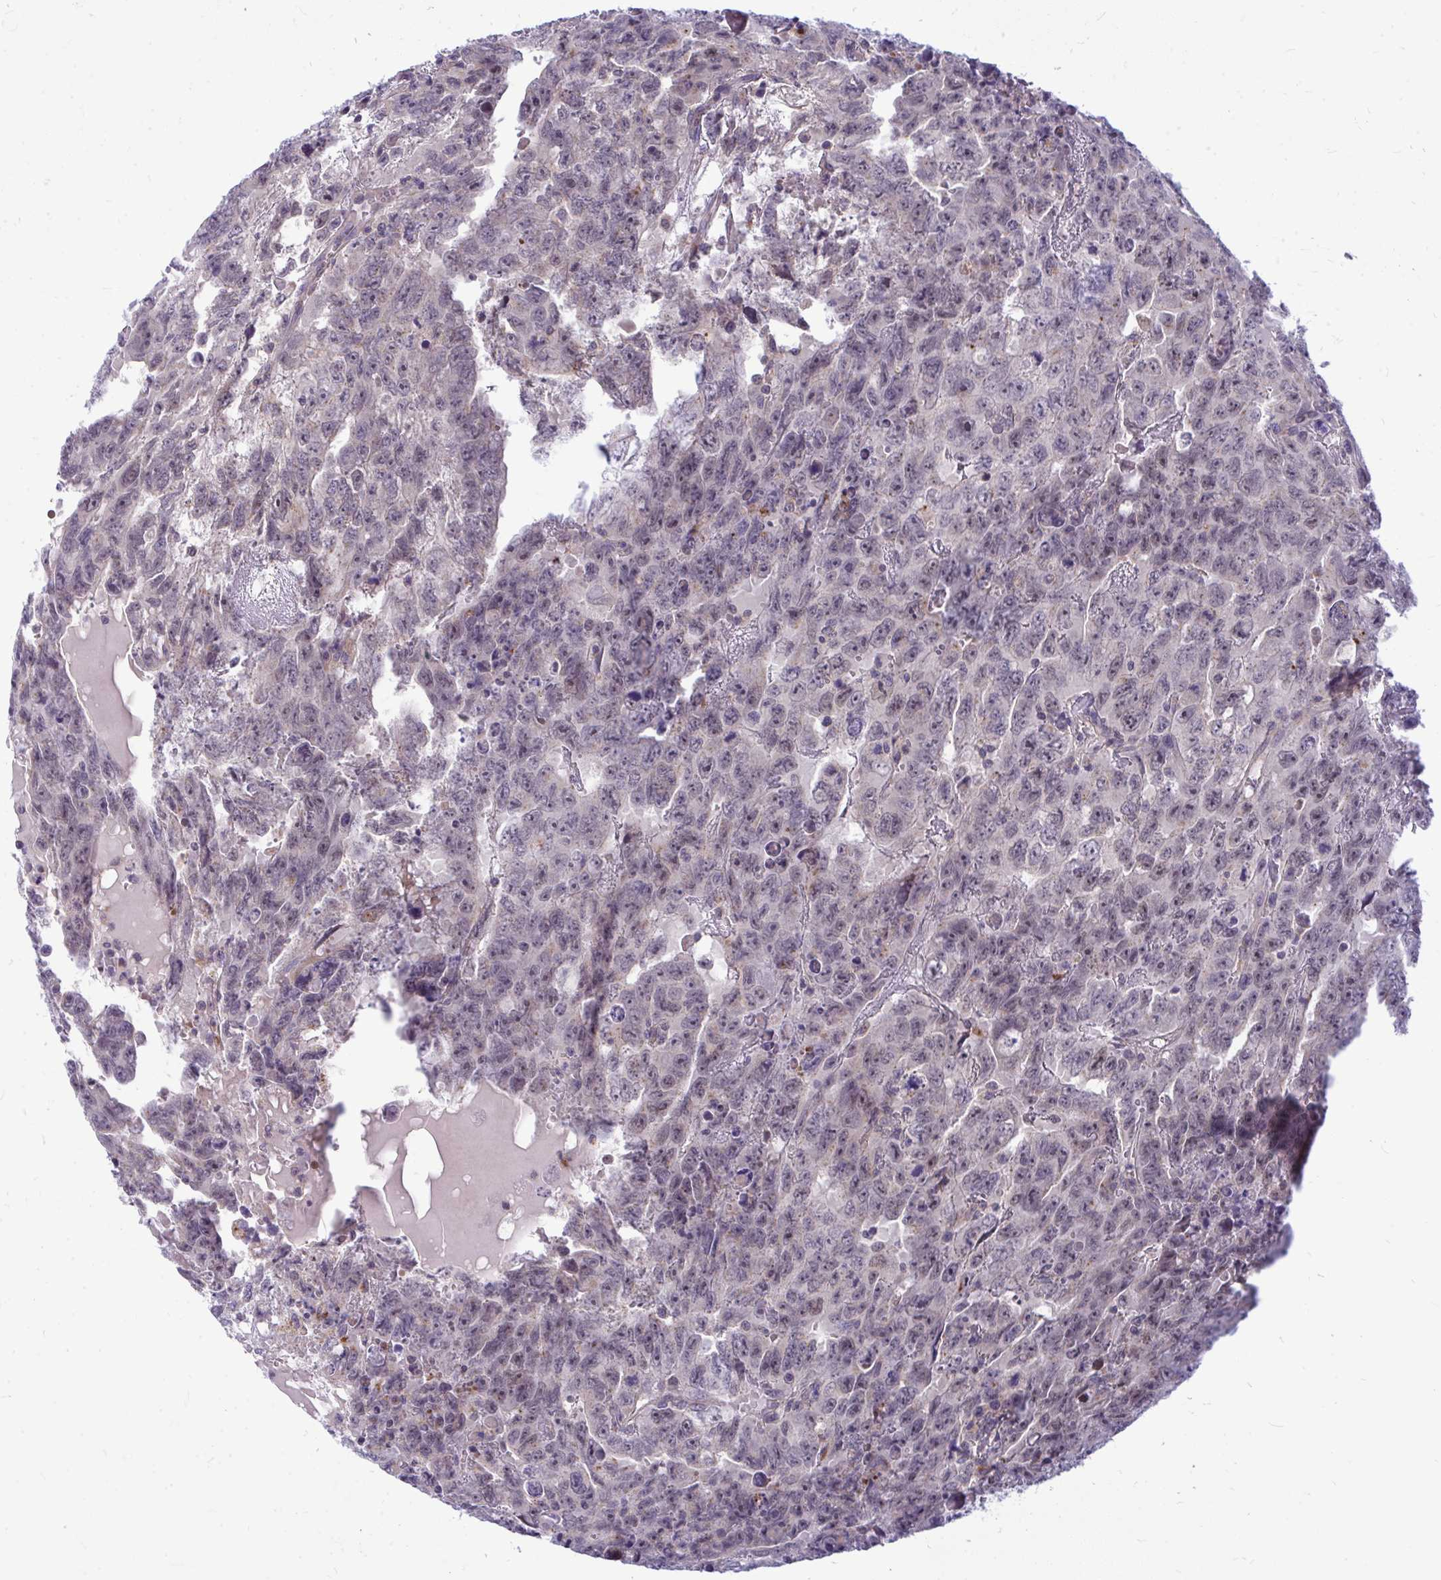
{"staining": {"intensity": "negative", "quantity": "none", "location": "none"}, "tissue": "testis cancer", "cell_type": "Tumor cells", "image_type": "cancer", "snomed": [{"axis": "morphology", "description": "Carcinoma, Embryonal, NOS"}, {"axis": "topography", "description": "Testis"}], "caption": "There is no significant positivity in tumor cells of testis cancer (embryonal carcinoma).", "gene": "ZSCAN25", "patient": {"sex": "male", "age": 24}}